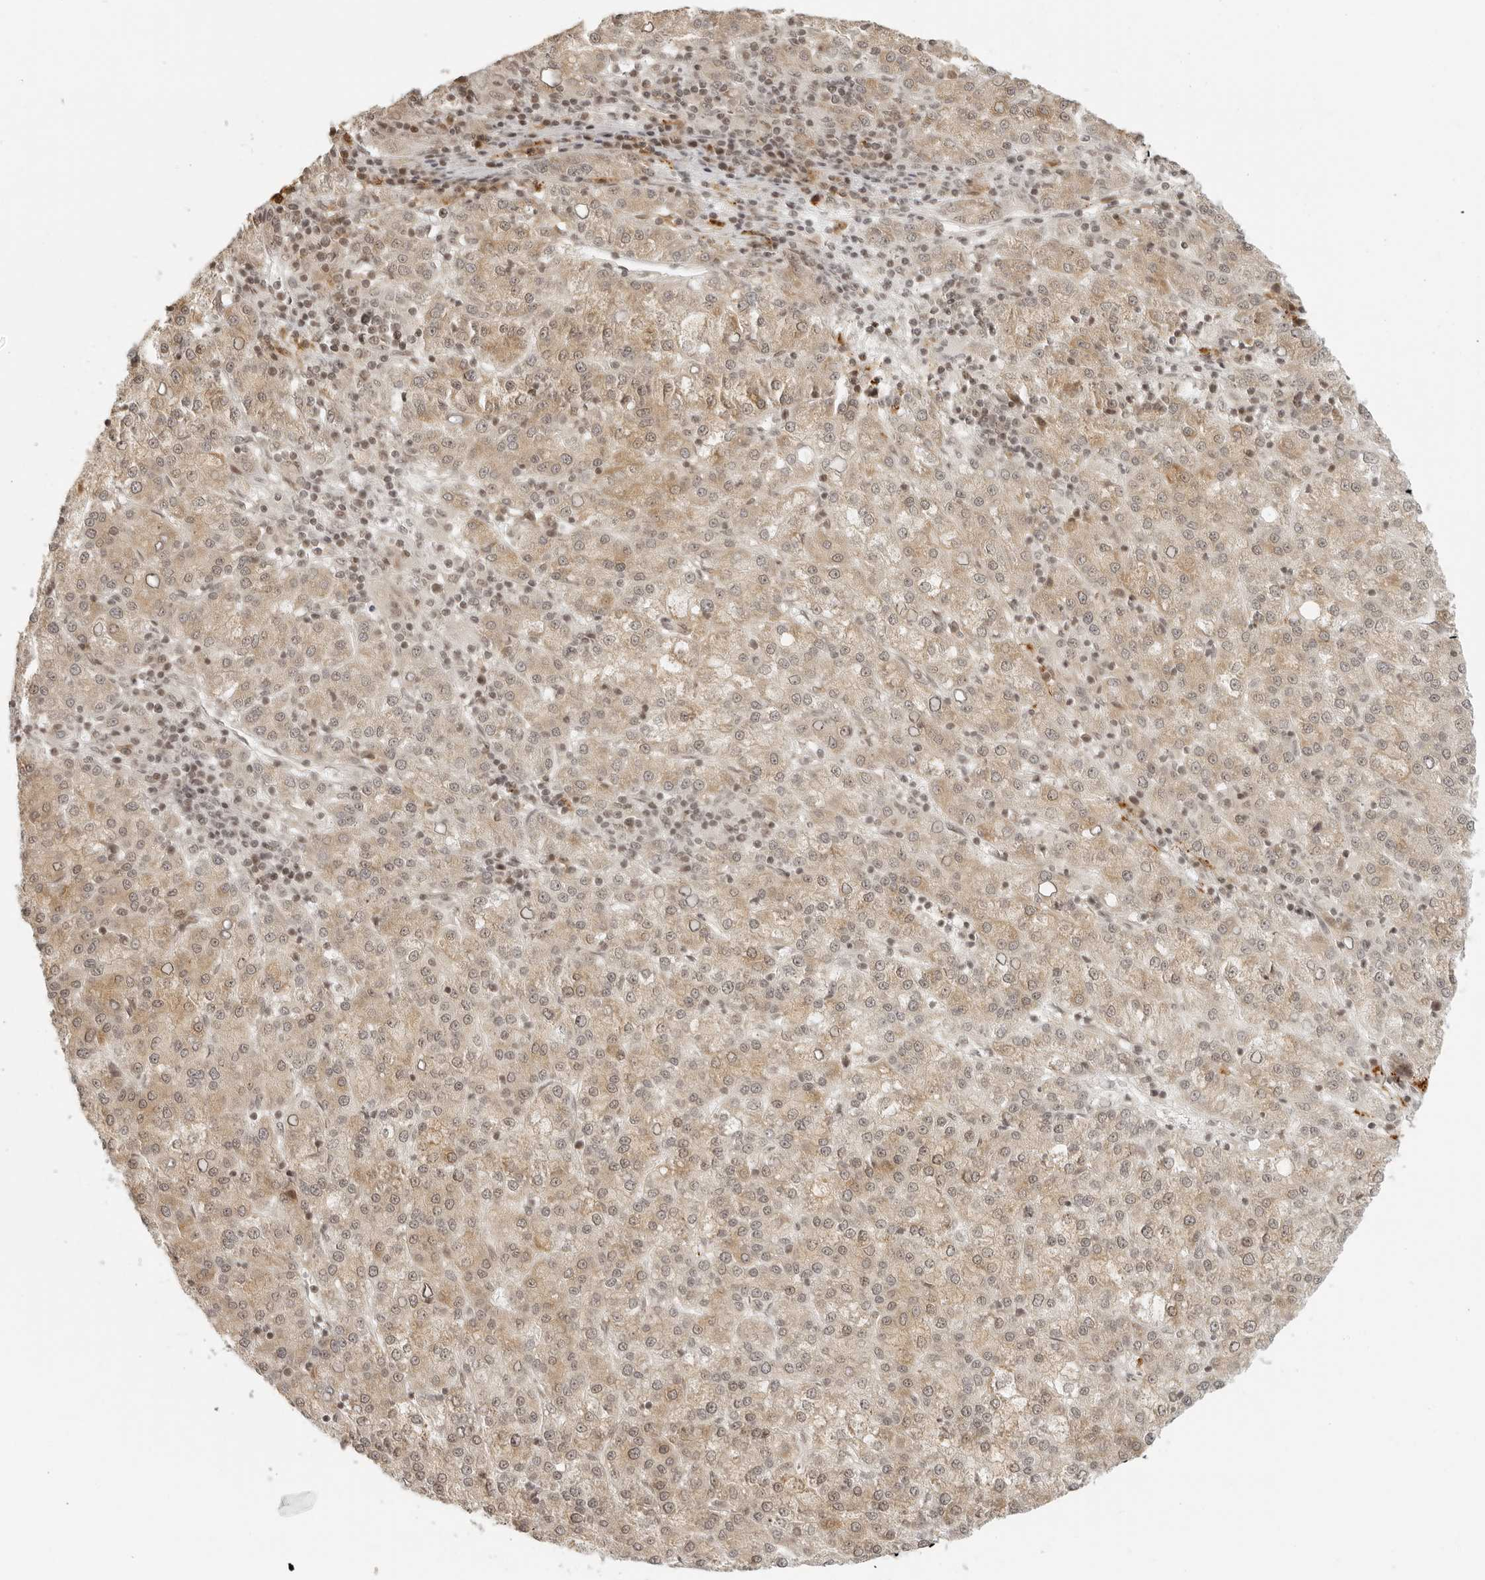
{"staining": {"intensity": "moderate", "quantity": ">75%", "location": "cytoplasmic/membranous,nuclear"}, "tissue": "liver cancer", "cell_type": "Tumor cells", "image_type": "cancer", "snomed": [{"axis": "morphology", "description": "Carcinoma, Hepatocellular, NOS"}, {"axis": "topography", "description": "Liver"}], "caption": "Moderate cytoplasmic/membranous and nuclear protein staining is identified in approximately >75% of tumor cells in liver hepatocellular carcinoma. Using DAB (brown) and hematoxylin (blue) stains, captured at high magnification using brightfield microscopy.", "gene": "ZNF407", "patient": {"sex": "female", "age": 58}}